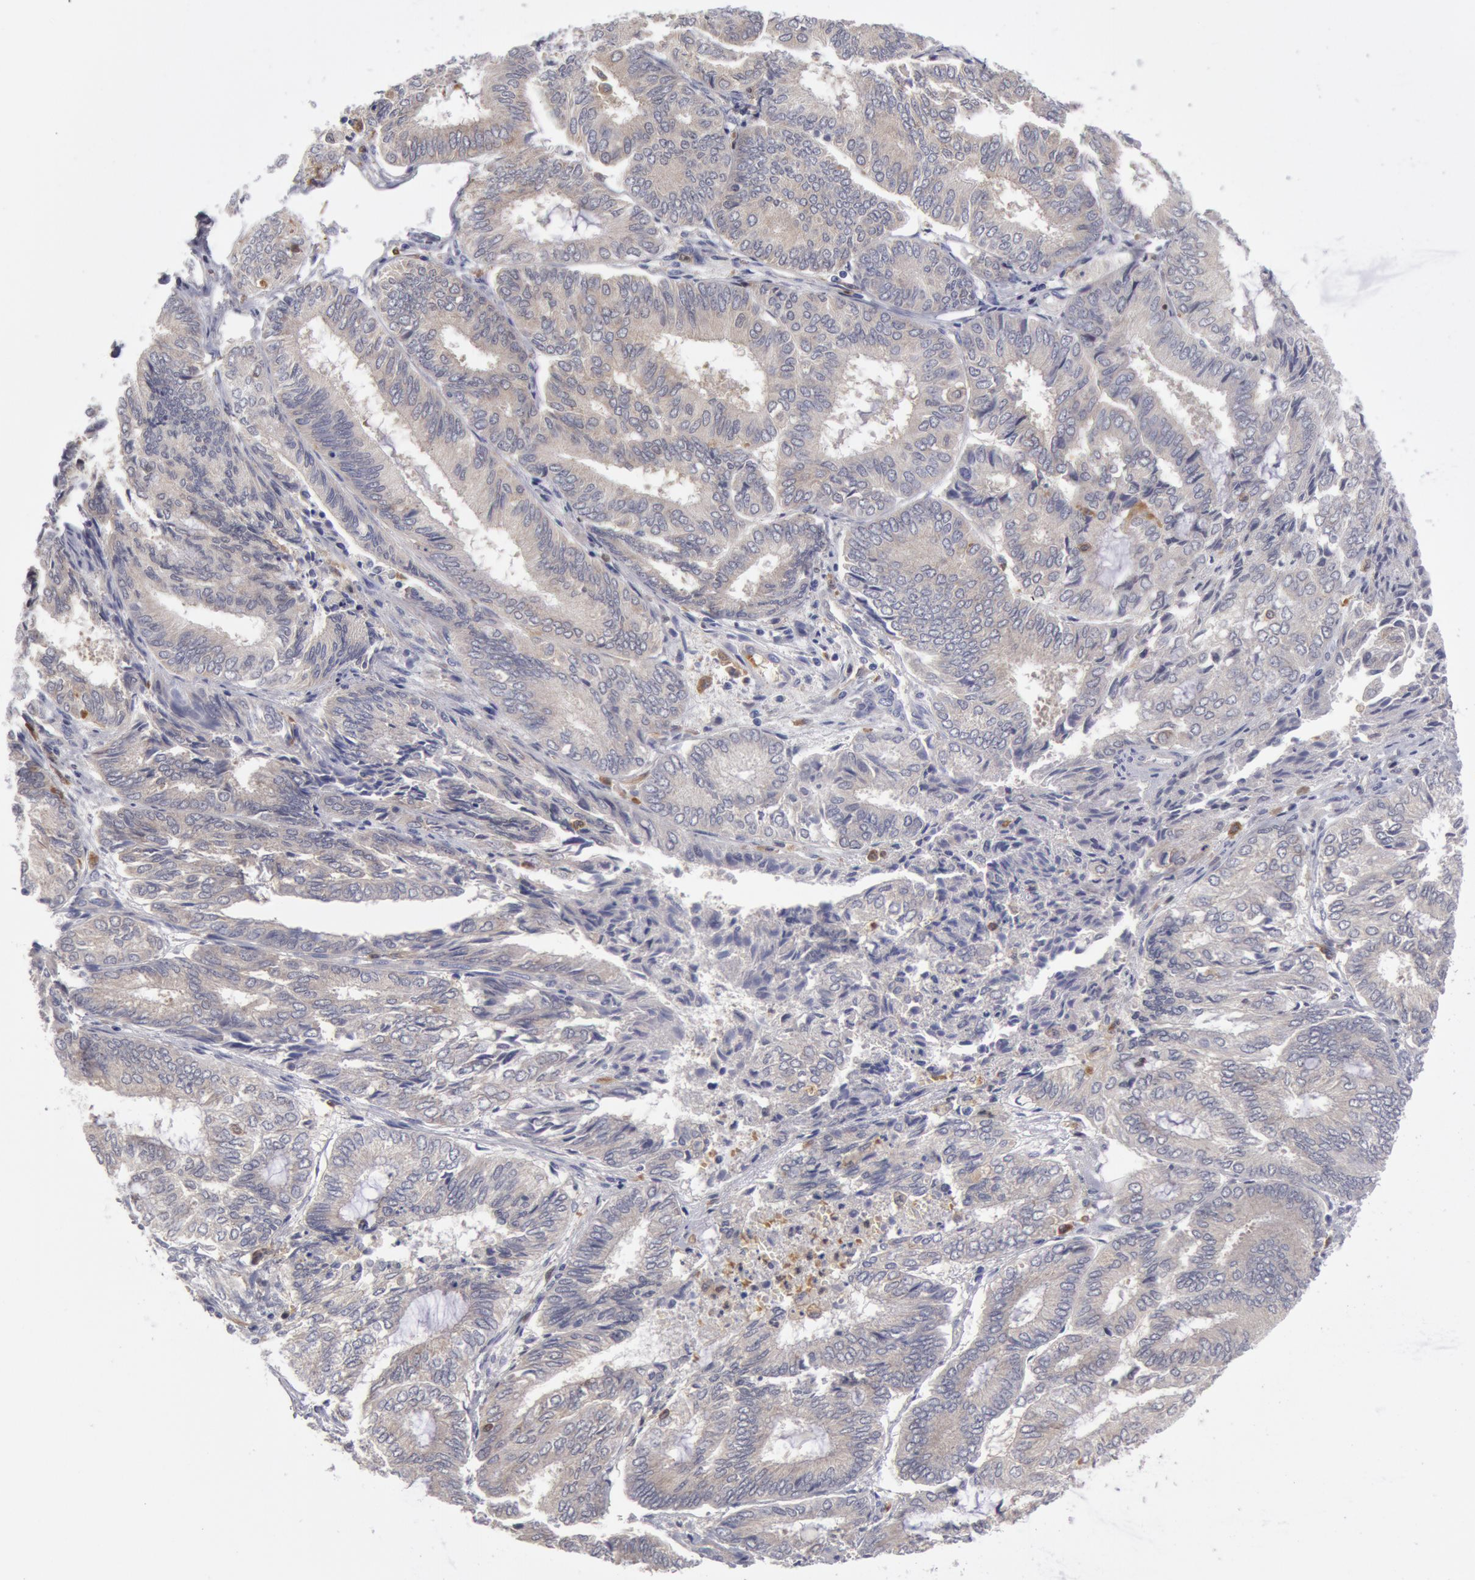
{"staining": {"intensity": "weak", "quantity": ">75%", "location": "cytoplasmic/membranous"}, "tissue": "endometrial cancer", "cell_type": "Tumor cells", "image_type": "cancer", "snomed": [{"axis": "morphology", "description": "Adenocarcinoma, NOS"}, {"axis": "topography", "description": "Endometrium"}], "caption": "Adenocarcinoma (endometrial) stained with a protein marker exhibits weak staining in tumor cells.", "gene": "SYK", "patient": {"sex": "female", "age": 59}}